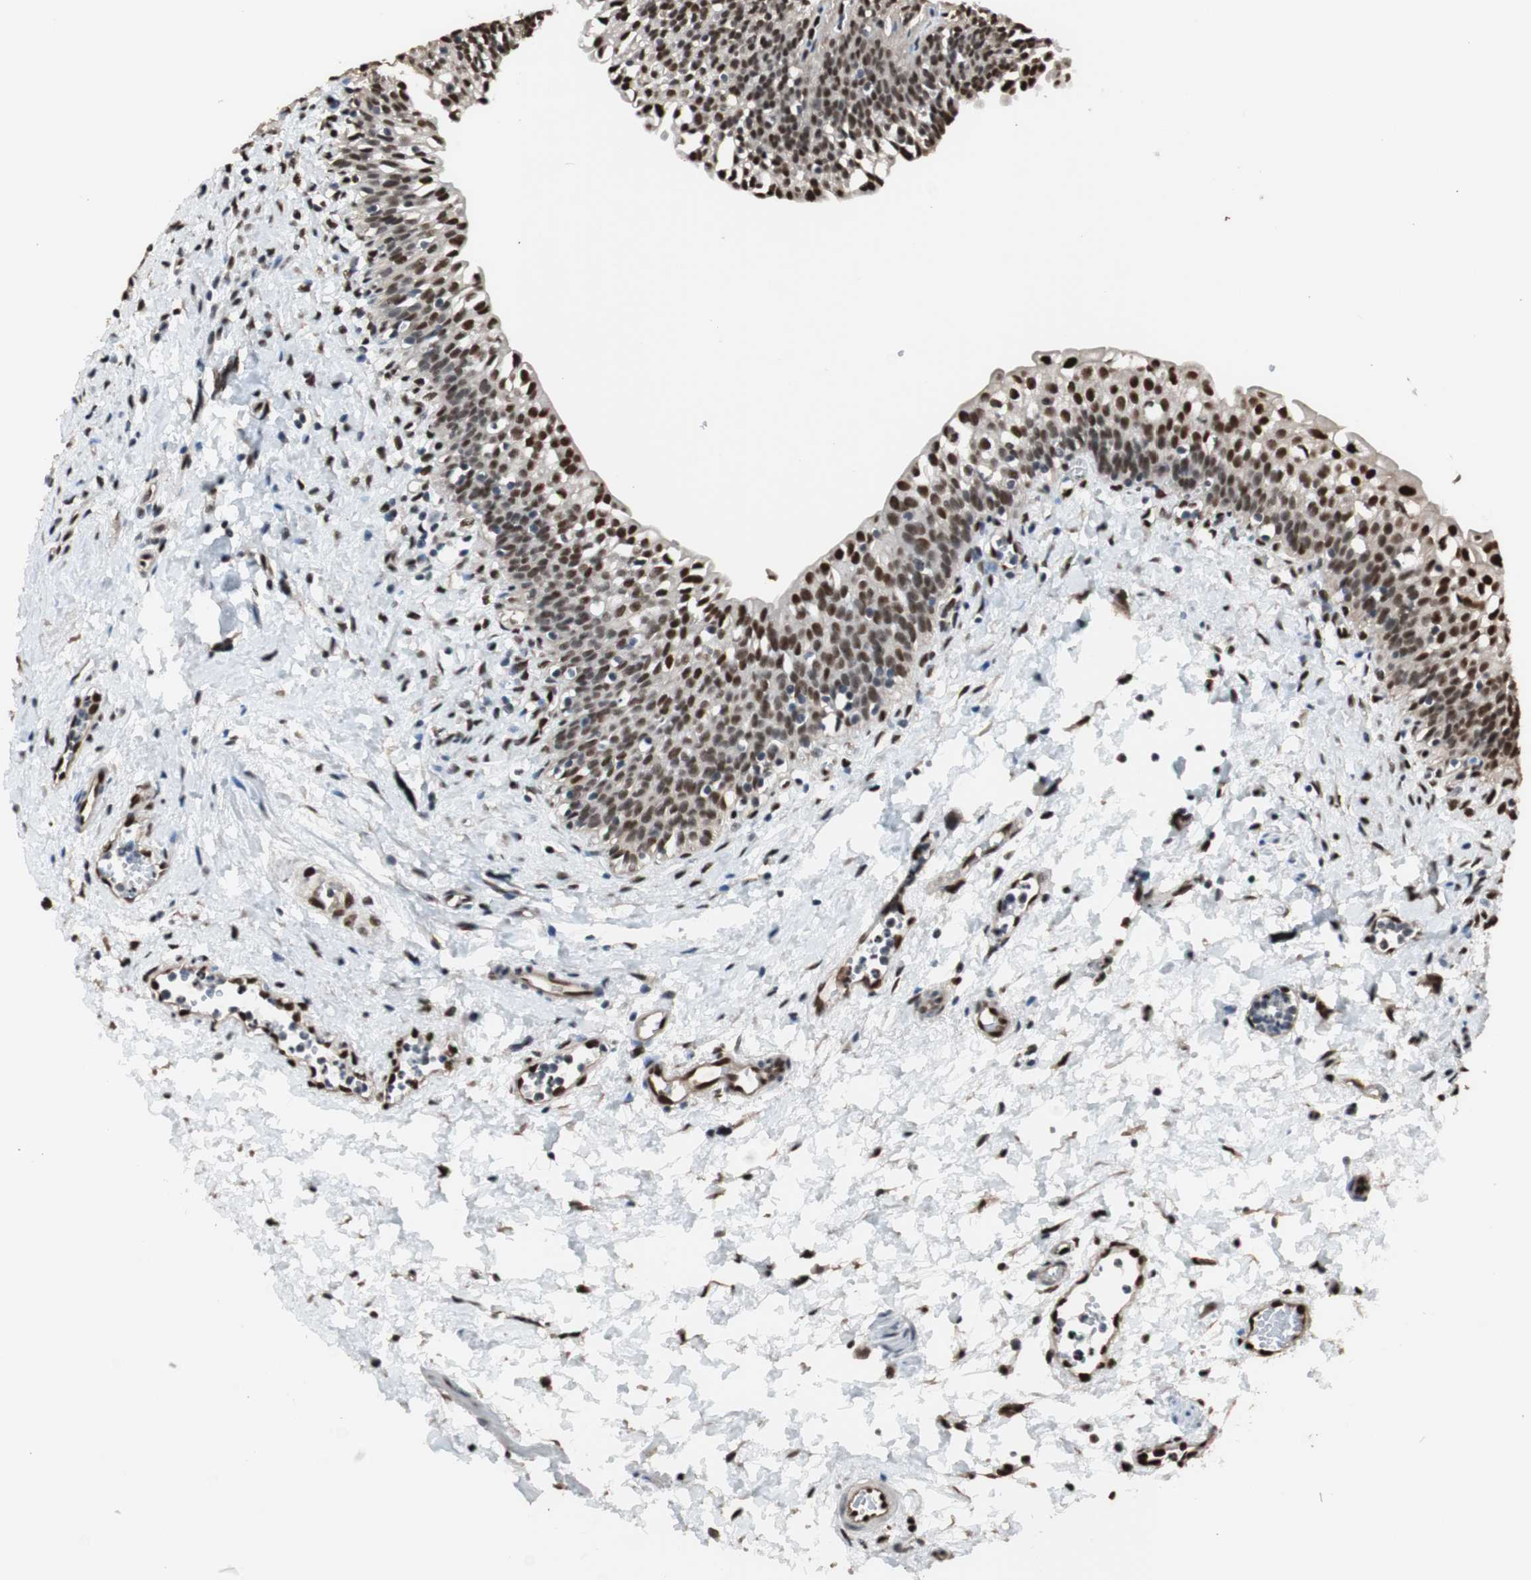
{"staining": {"intensity": "moderate", "quantity": ">75%", "location": "nuclear"}, "tissue": "urinary bladder", "cell_type": "Urothelial cells", "image_type": "normal", "snomed": [{"axis": "morphology", "description": "Normal tissue, NOS"}, {"axis": "topography", "description": "Urinary bladder"}], "caption": "About >75% of urothelial cells in benign urinary bladder demonstrate moderate nuclear protein staining as visualized by brown immunohistochemical staining.", "gene": "PML", "patient": {"sex": "male", "age": 55}}